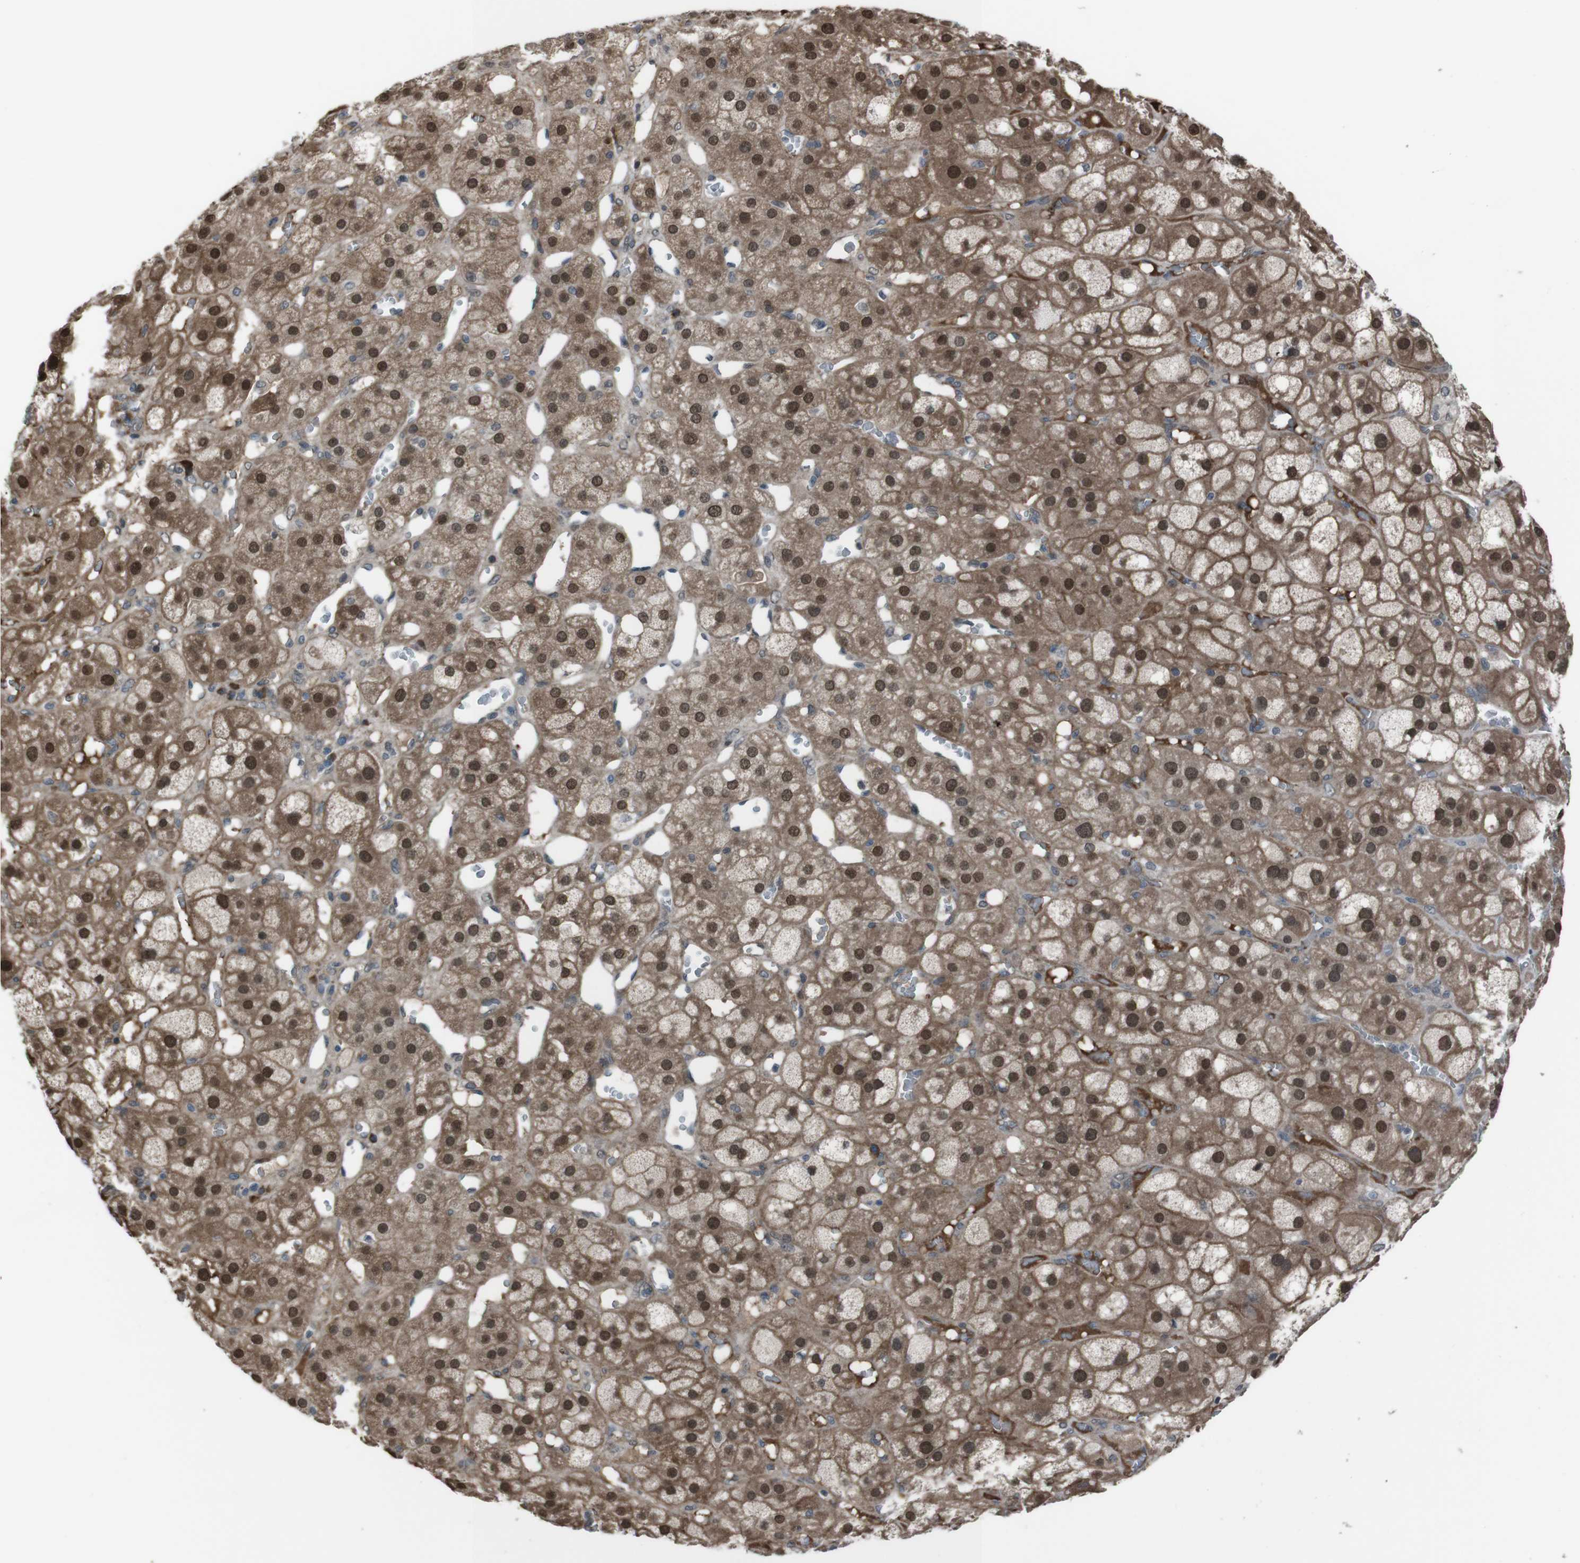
{"staining": {"intensity": "strong", "quantity": ">75%", "location": "cytoplasmic/membranous,nuclear"}, "tissue": "adrenal gland", "cell_type": "Glandular cells", "image_type": "normal", "snomed": [{"axis": "morphology", "description": "Normal tissue, NOS"}, {"axis": "topography", "description": "Adrenal gland"}], "caption": "IHC micrograph of unremarkable adrenal gland stained for a protein (brown), which shows high levels of strong cytoplasmic/membranous,nuclear positivity in approximately >75% of glandular cells.", "gene": "SS18L1", "patient": {"sex": "female", "age": 47}}